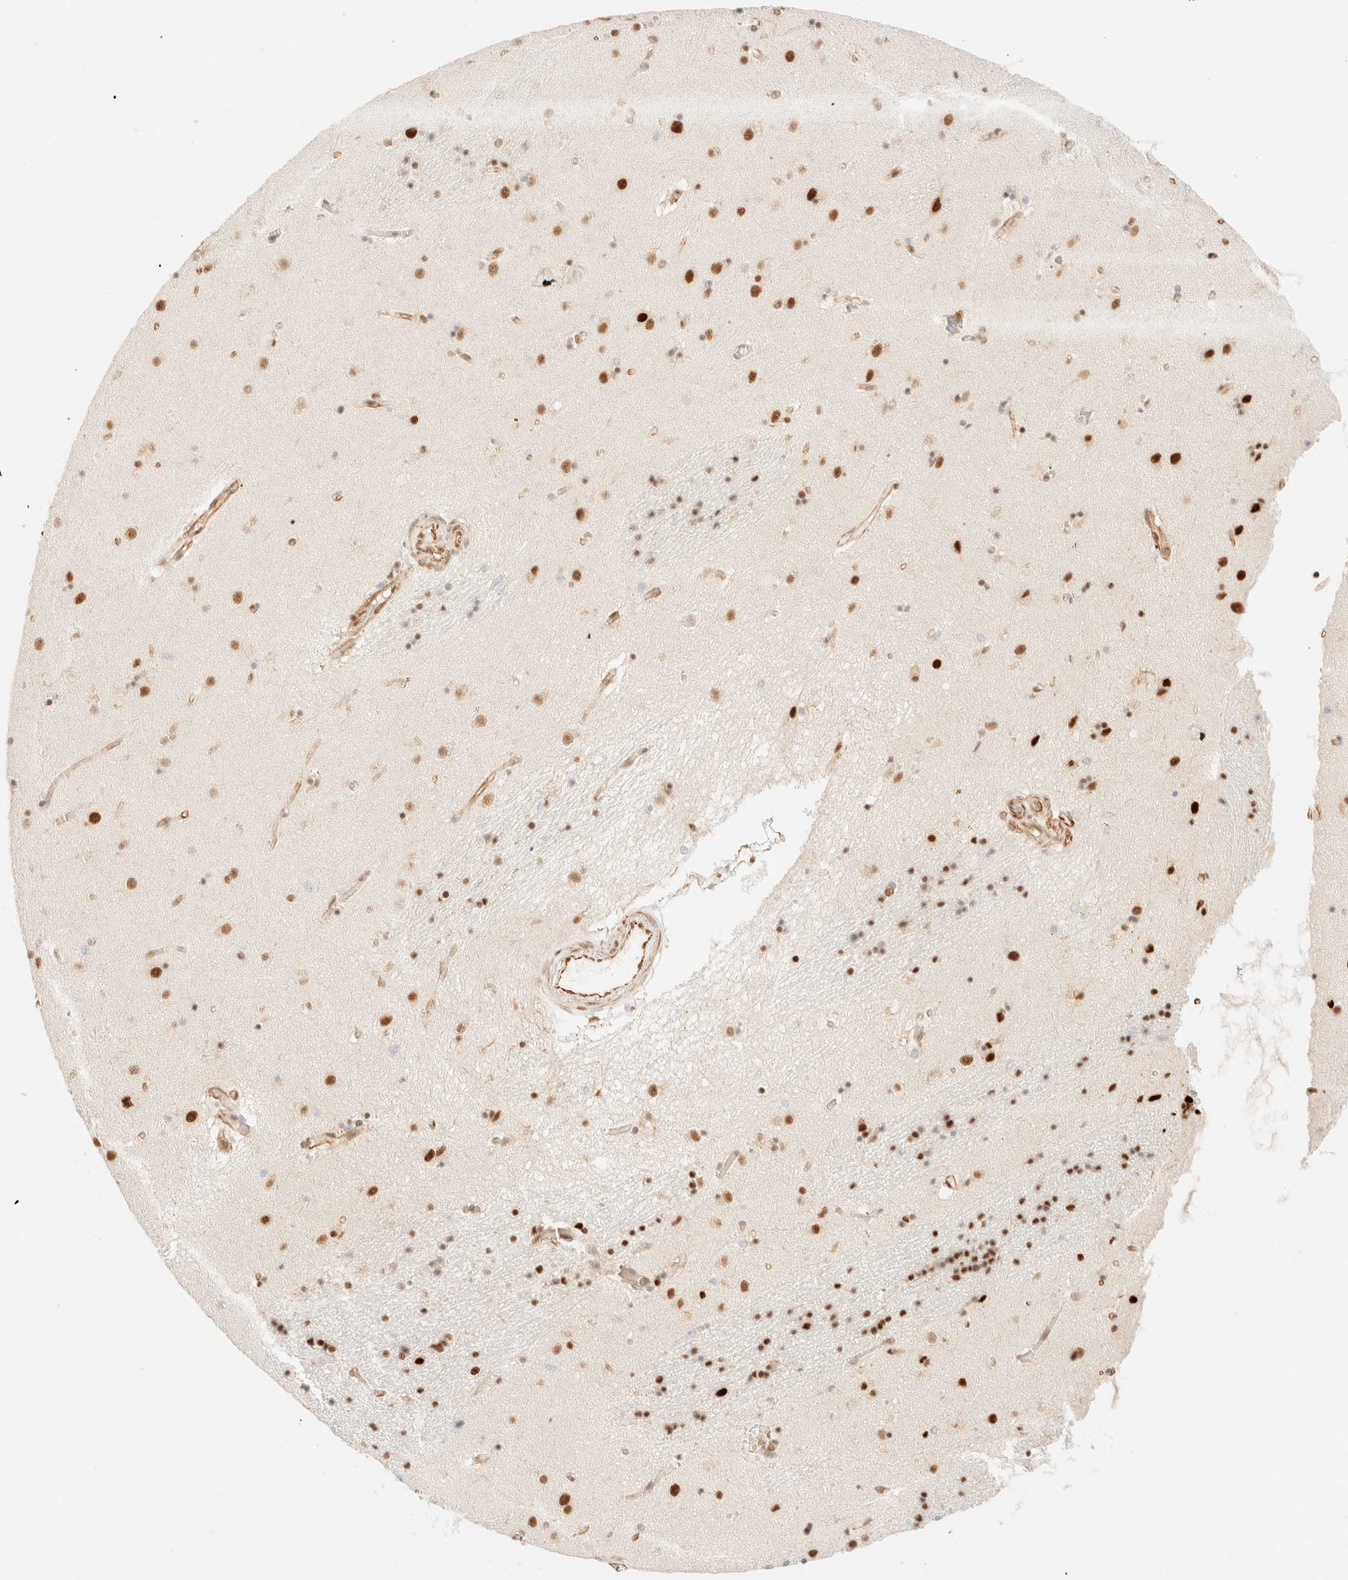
{"staining": {"intensity": "strong", "quantity": "25%-75%", "location": "nuclear"}, "tissue": "caudate", "cell_type": "Glial cells", "image_type": "normal", "snomed": [{"axis": "morphology", "description": "Normal tissue, NOS"}, {"axis": "topography", "description": "Lateral ventricle wall"}], "caption": "Immunohistochemistry (IHC) (DAB) staining of unremarkable caudate reveals strong nuclear protein positivity in about 25%-75% of glial cells.", "gene": "ZSCAN18", "patient": {"sex": "male", "age": 70}}